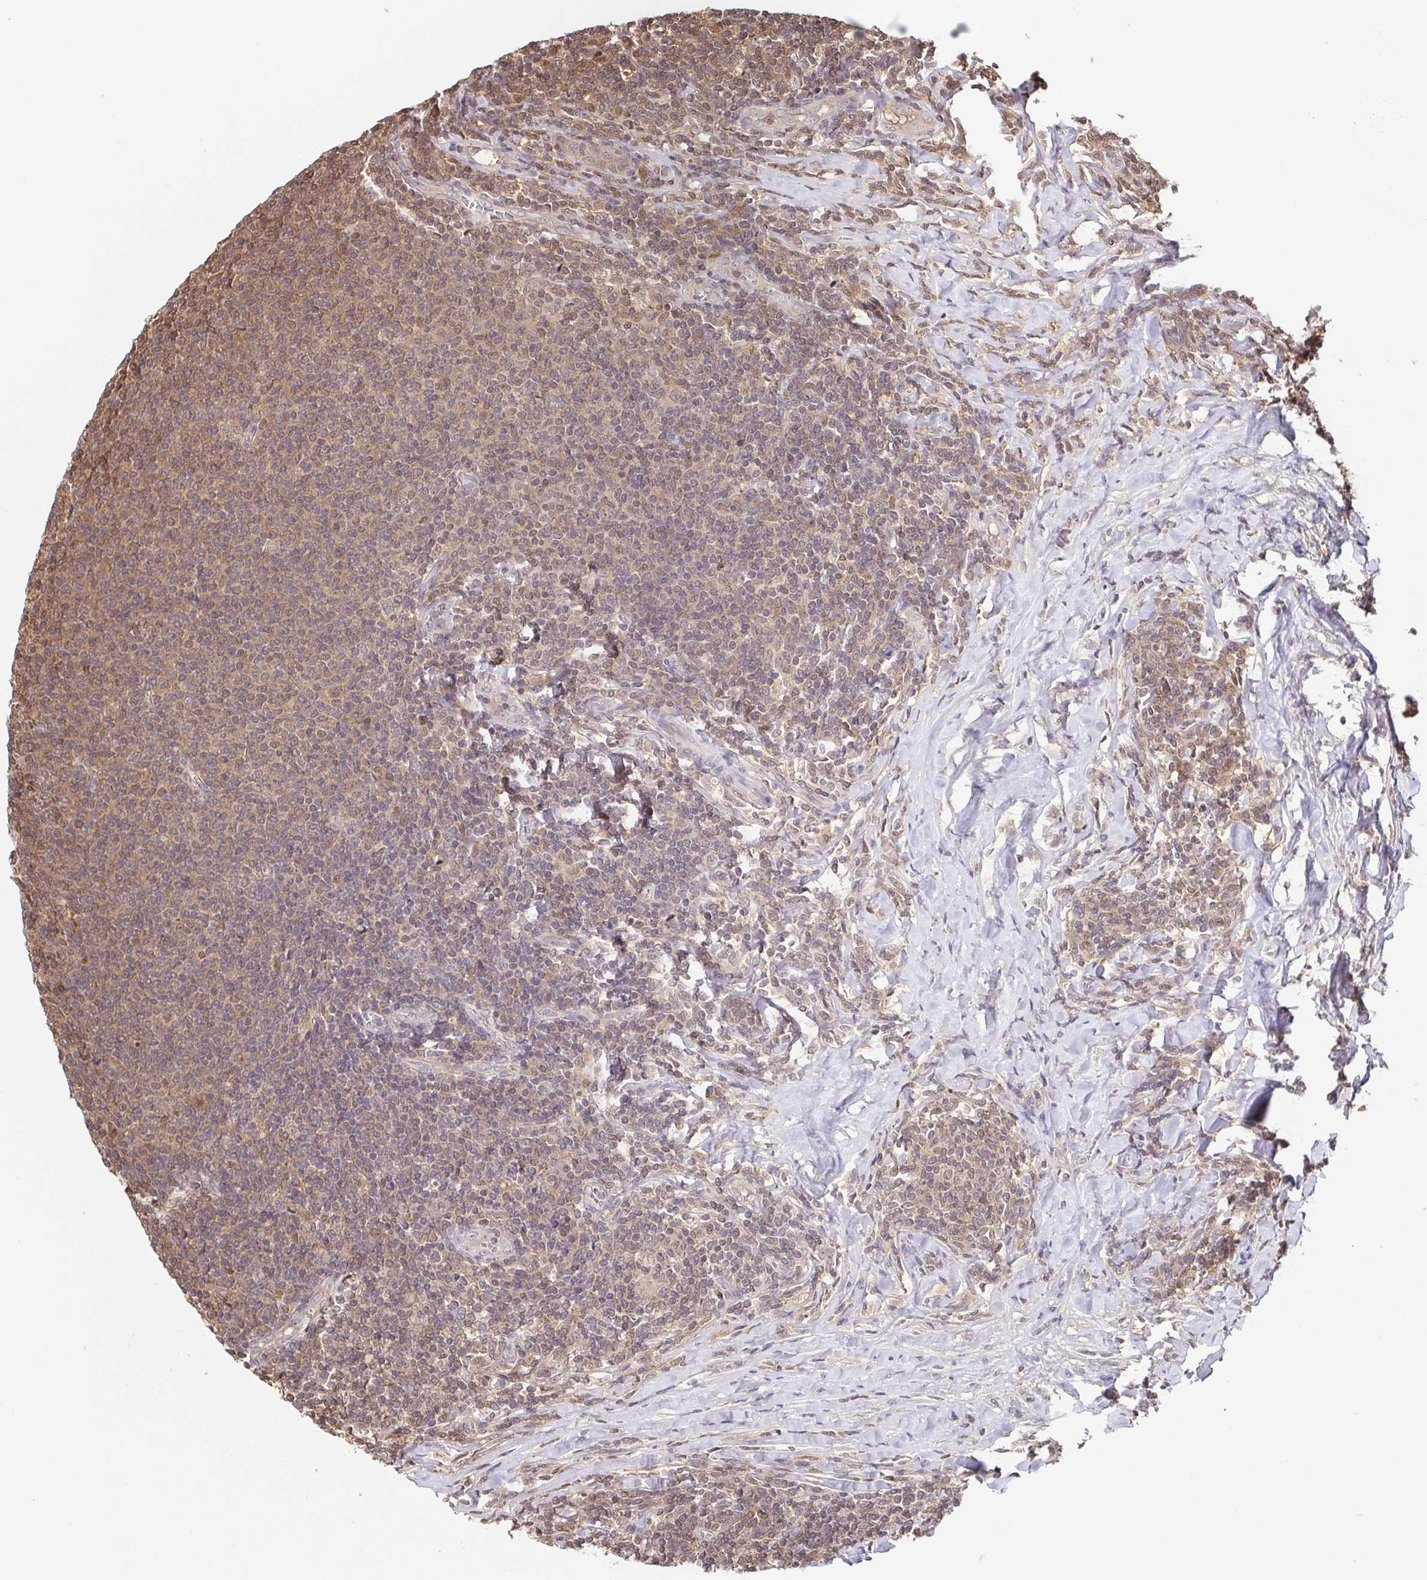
{"staining": {"intensity": "moderate", "quantity": ">75%", "location": "cytoplasmic/membranous,nuclear"}, "tissue": "lymphoma", "cell_type": "Tumor cells", "image_type": "cancer", "snomed": [{"axis": "morphology", "description": "Malignant lymphoma, non-Hodgkin's type, Low grade"}, {"axis": "topography", "description": "Lymph node"}], "caption": "Moderate cytoplasmic/membranous and nuclear staining for a protein is present in approximately >75% of tumor cells of lymphoma using IHC.", "gene": "PSMB9", "patient": {"sex": "male", "age": 52}}